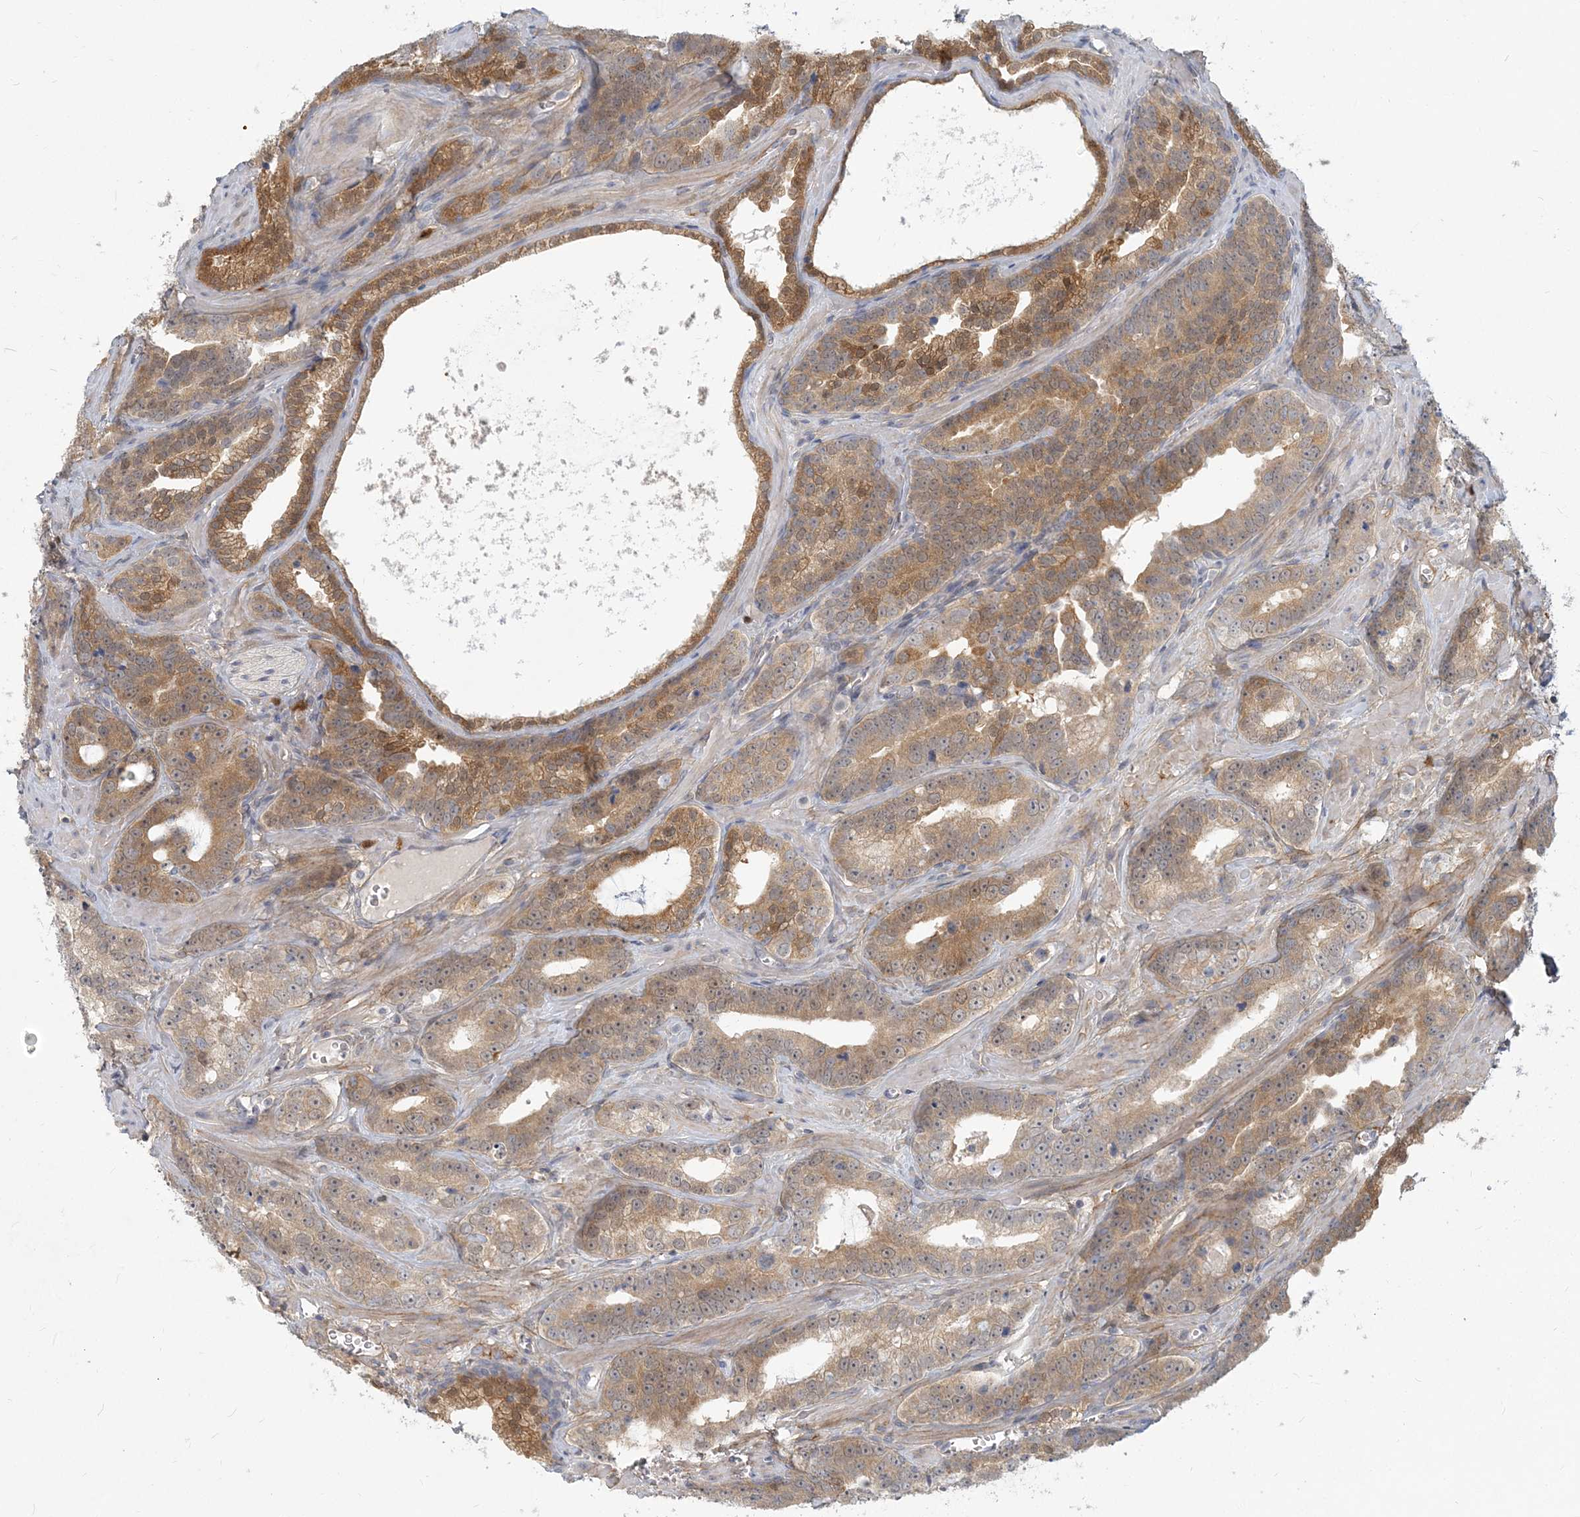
{"staining": {"intensity": "moderate", "quantity": "25%-75%", "location": "cytoplasmic/membranous"}, "tissue": "prostate cancer", "cell_type": "Tumor cells", "image_type": "cancer", "snomed": [{"axis": "morphology", "description": "Adenocarcinoma, High grade"}, {"axis": "topography", "description": "Prostate"}], "caption": "Prostate high-grade adenocarcinoma stained with DAB (3,3'-diaminobenzidine) immunohistochemistry (IHC) exhibits medium levels of moderate cytoplasmic/membranous staining in approximately 25%-75% of tumor cells.", "gene": "GMPPA", "patient": {"sex": "male", "age": 62}}